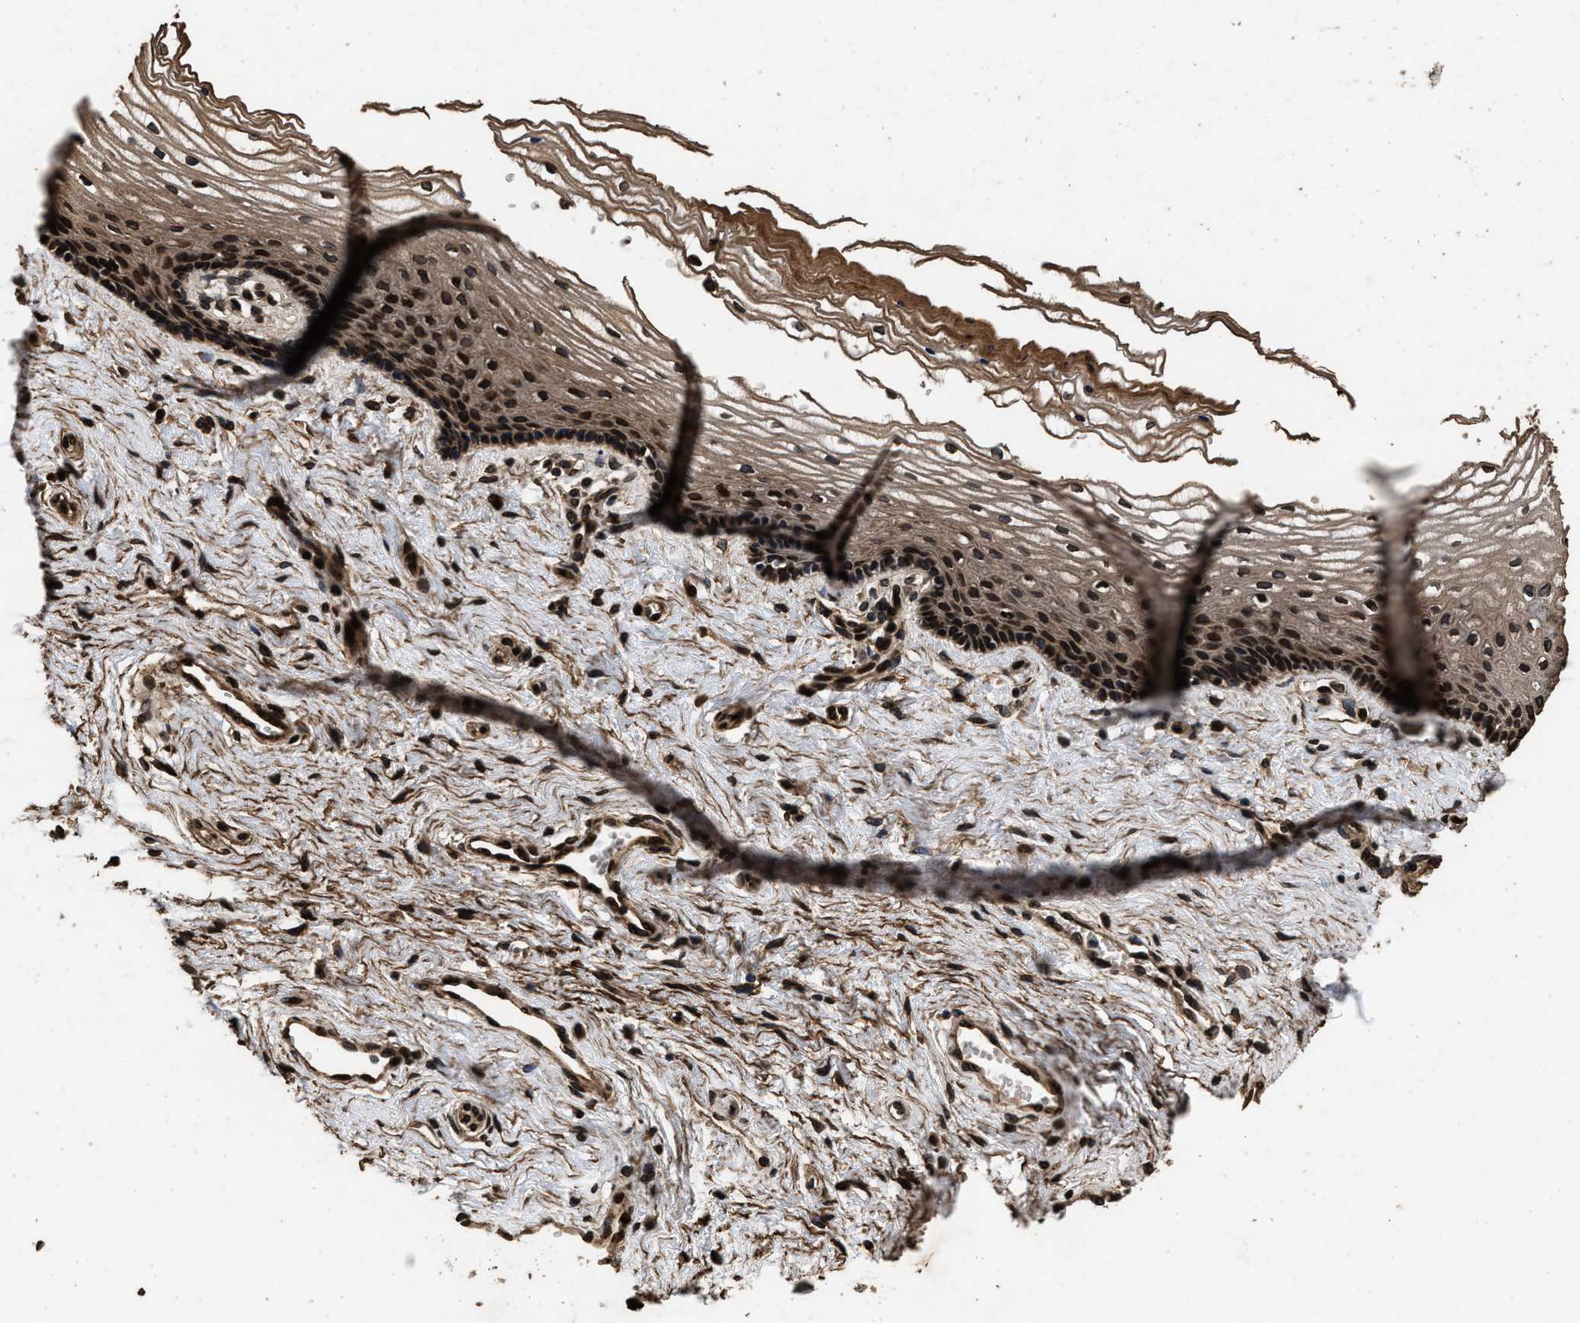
{"staining": {"intensity": "strong", "quantity": "25%-75%", "location": "cytoplasmic/membranous,nuclear"}, "tissue": "vagina", "cell_type": "Squamous epithelial cells", "image_type": "normal", "snomed": [{"axis": "morphology", "description": "Normal tissue, NOS"}, {"axis": "topography", "description": "Vagina"}], "caption": "The photomicrograph displays immunohistochemical staining of normal vagina. There is strong cytoplasmic/membranous,nuclear staining is identified in approximately 25%-75% of squamous epithelial cells.", "gene": "ACCS", "patient": {"sex": "female", "age": 46}}